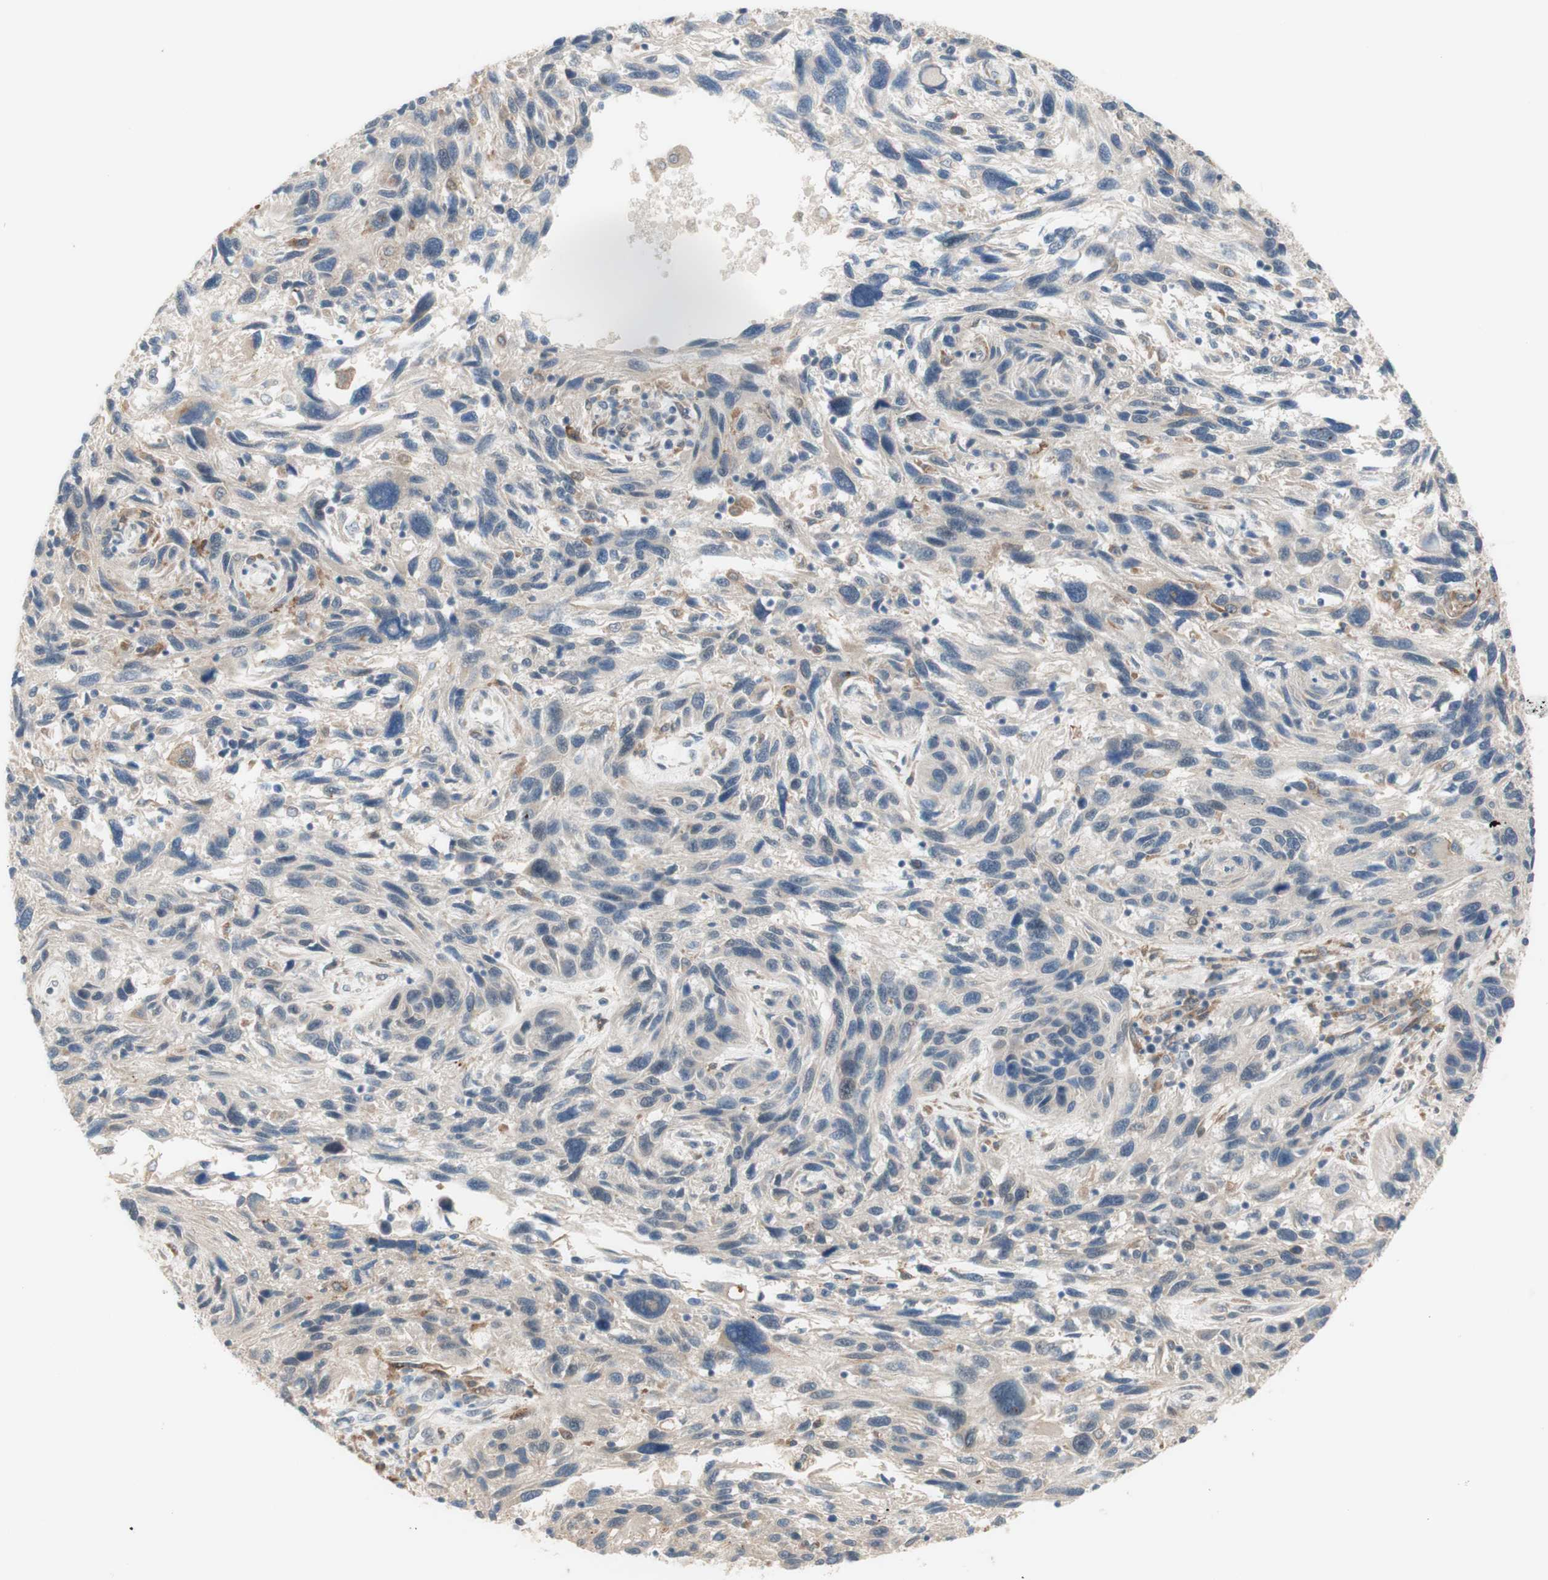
{"staining": {"intensity": "negative", "quantity": "none", "location": "none"}, "tissue": "melanoma", "cell_type": "Tumor cells", "image_type": "cancer", "snomed": [{"axis": "morphology", "description": "Malignant melanoma, NOS"}, {"axis": "topography", "description": "Skin"}], "caption": "Immunohistochemical staining of malignant melanoma exhibits no significant expression in tumor cells.", "gene": "GAPT", "patient": {"sex": "male", "age": 53}}